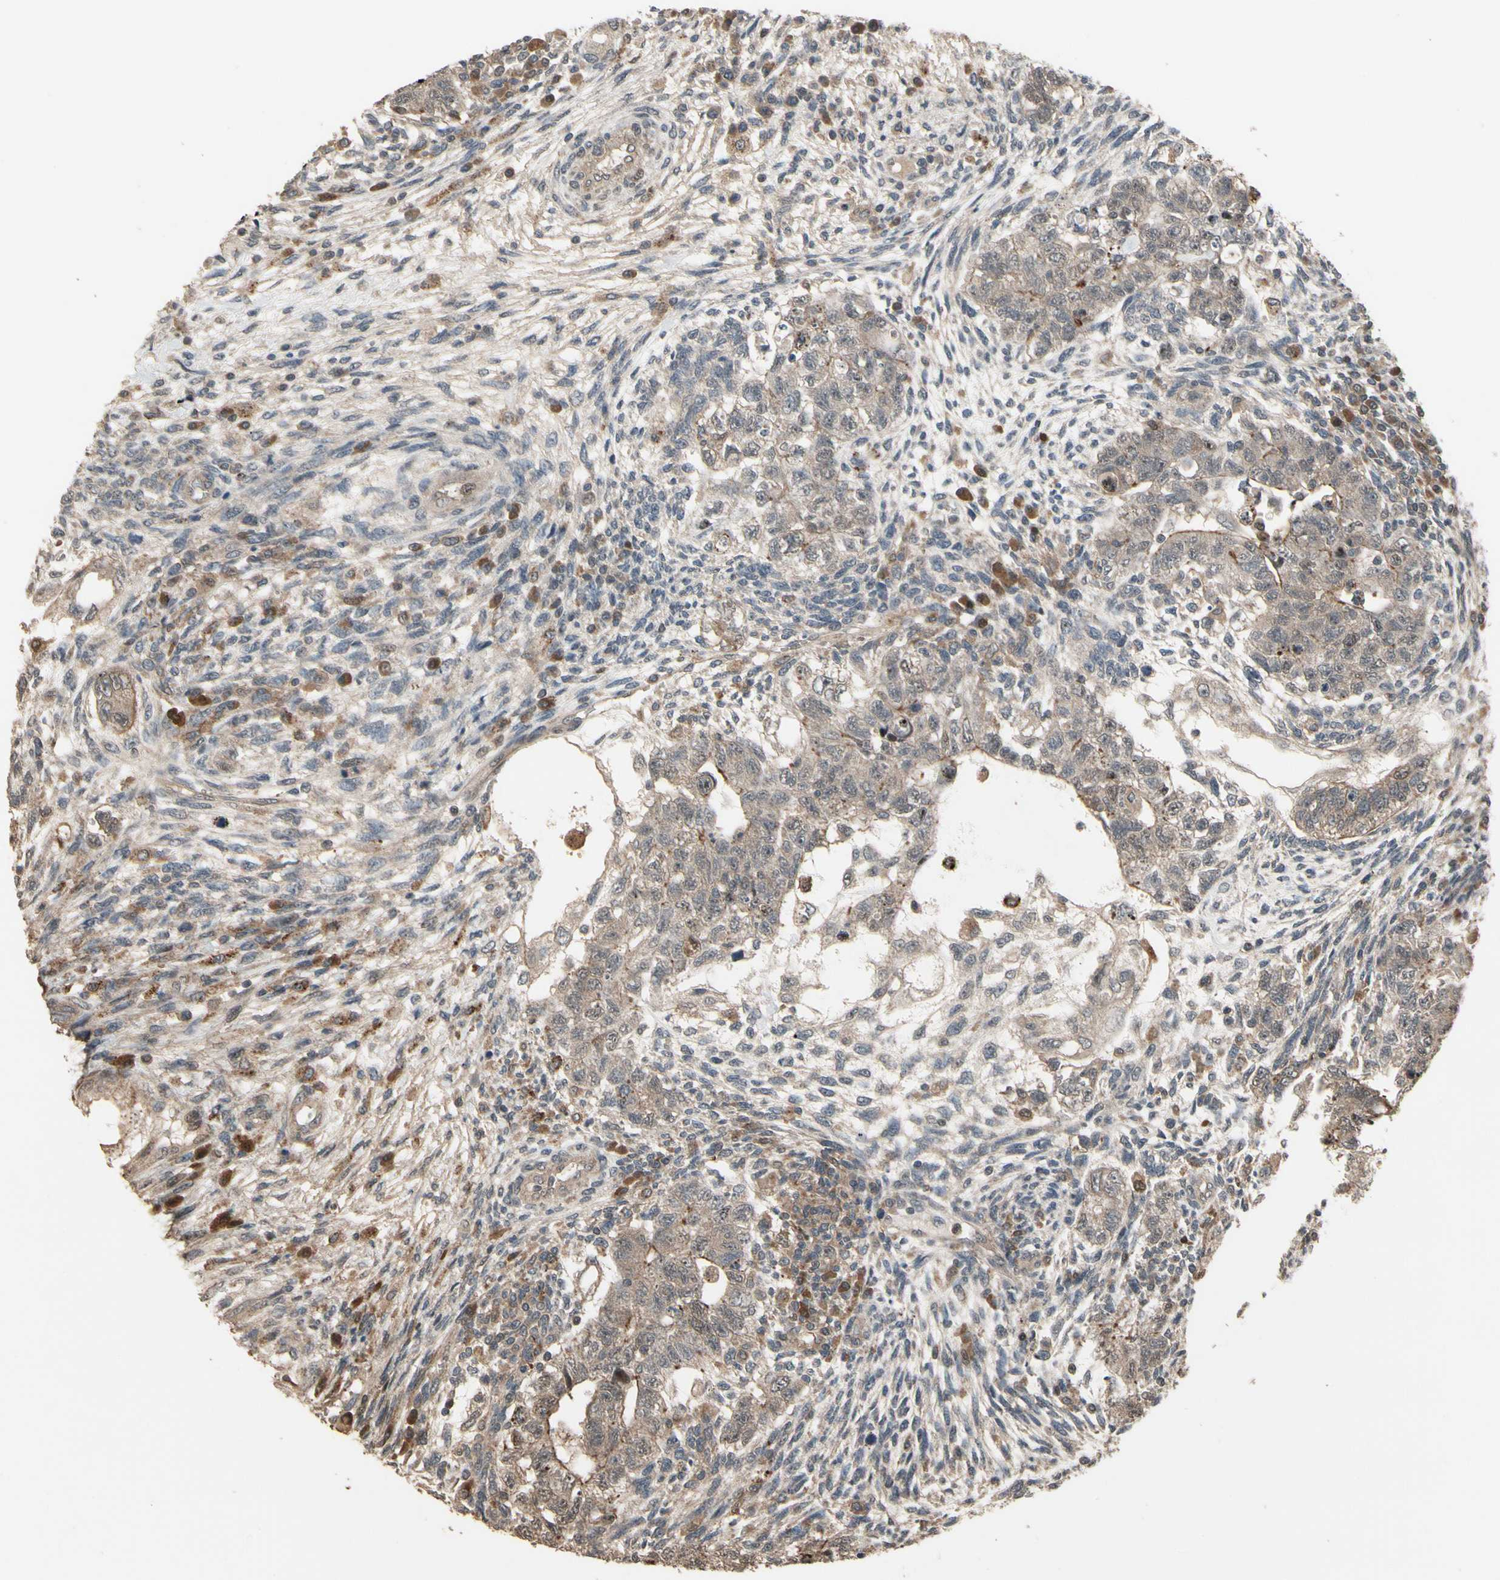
{"staining": {"intensity": "weak", "quantity": ">75%", "location": "cytoplasmic/membranous"}, "tissue": "testis cancer", "cell_type": "Tumor cells", "image_type": "cancer", "snomed": [{"axis": "morphology", "description": "Normal tissue, NOS"}, {"axis": "morphology", "description": "Carcinoma, Embryonal, NOS"}, {"axis": "topography", "description": "Testis"}], "caption": "Testis cancer was stained to show a protein in brown. There is low levels of weak cytoplasmic/membranous expression in about >75% of tumor cells. (DAB = brown stain, brightfield microscopy at high magnification).", "gene": "CSF1R", "patient": {"sex": "male", "age": 36}}